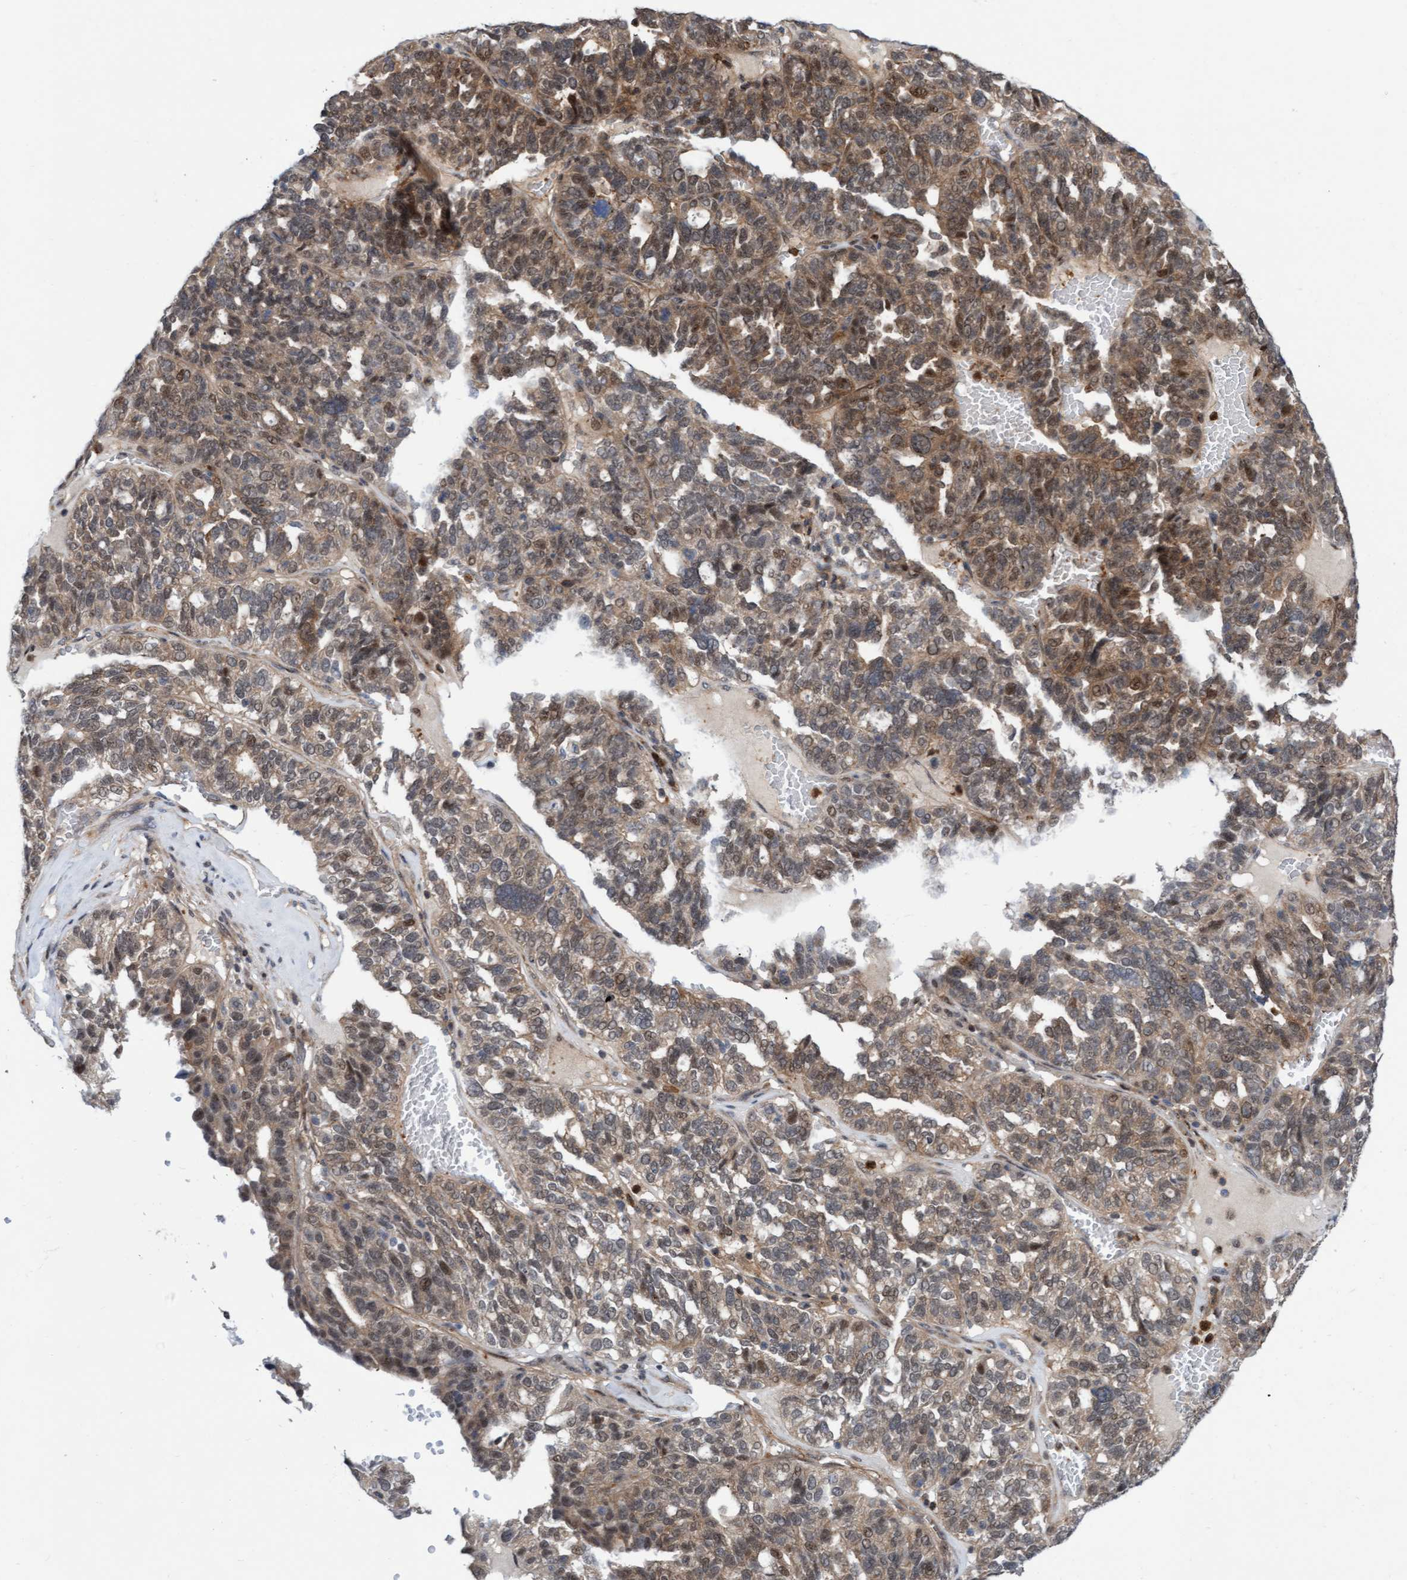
{"staining": {"intensity": "moderate", "quantity": "25%-75%", "location": "cytoplasmic/membranous,nuclear"}, "tissue": "ovarian cancer", "cell_type": "Tumor cells", "image_type": "cancer", "snomed": [{"axis": "morphology", "description": "Cystadenocarcinoma, serous, NOS"}, {"axis": "topography", "description": "Ovary"}], "caption": "Serous cystadenocarcinoma (ovarian) tissue displays moderate cytoplasmic/membranous and nuclear expression in approximately 25%-75% of tumor cells, visualized by immunohistochemistry.", "gene": "RAP1GAP2", "patient": {"sex": "female", "age": 59}}